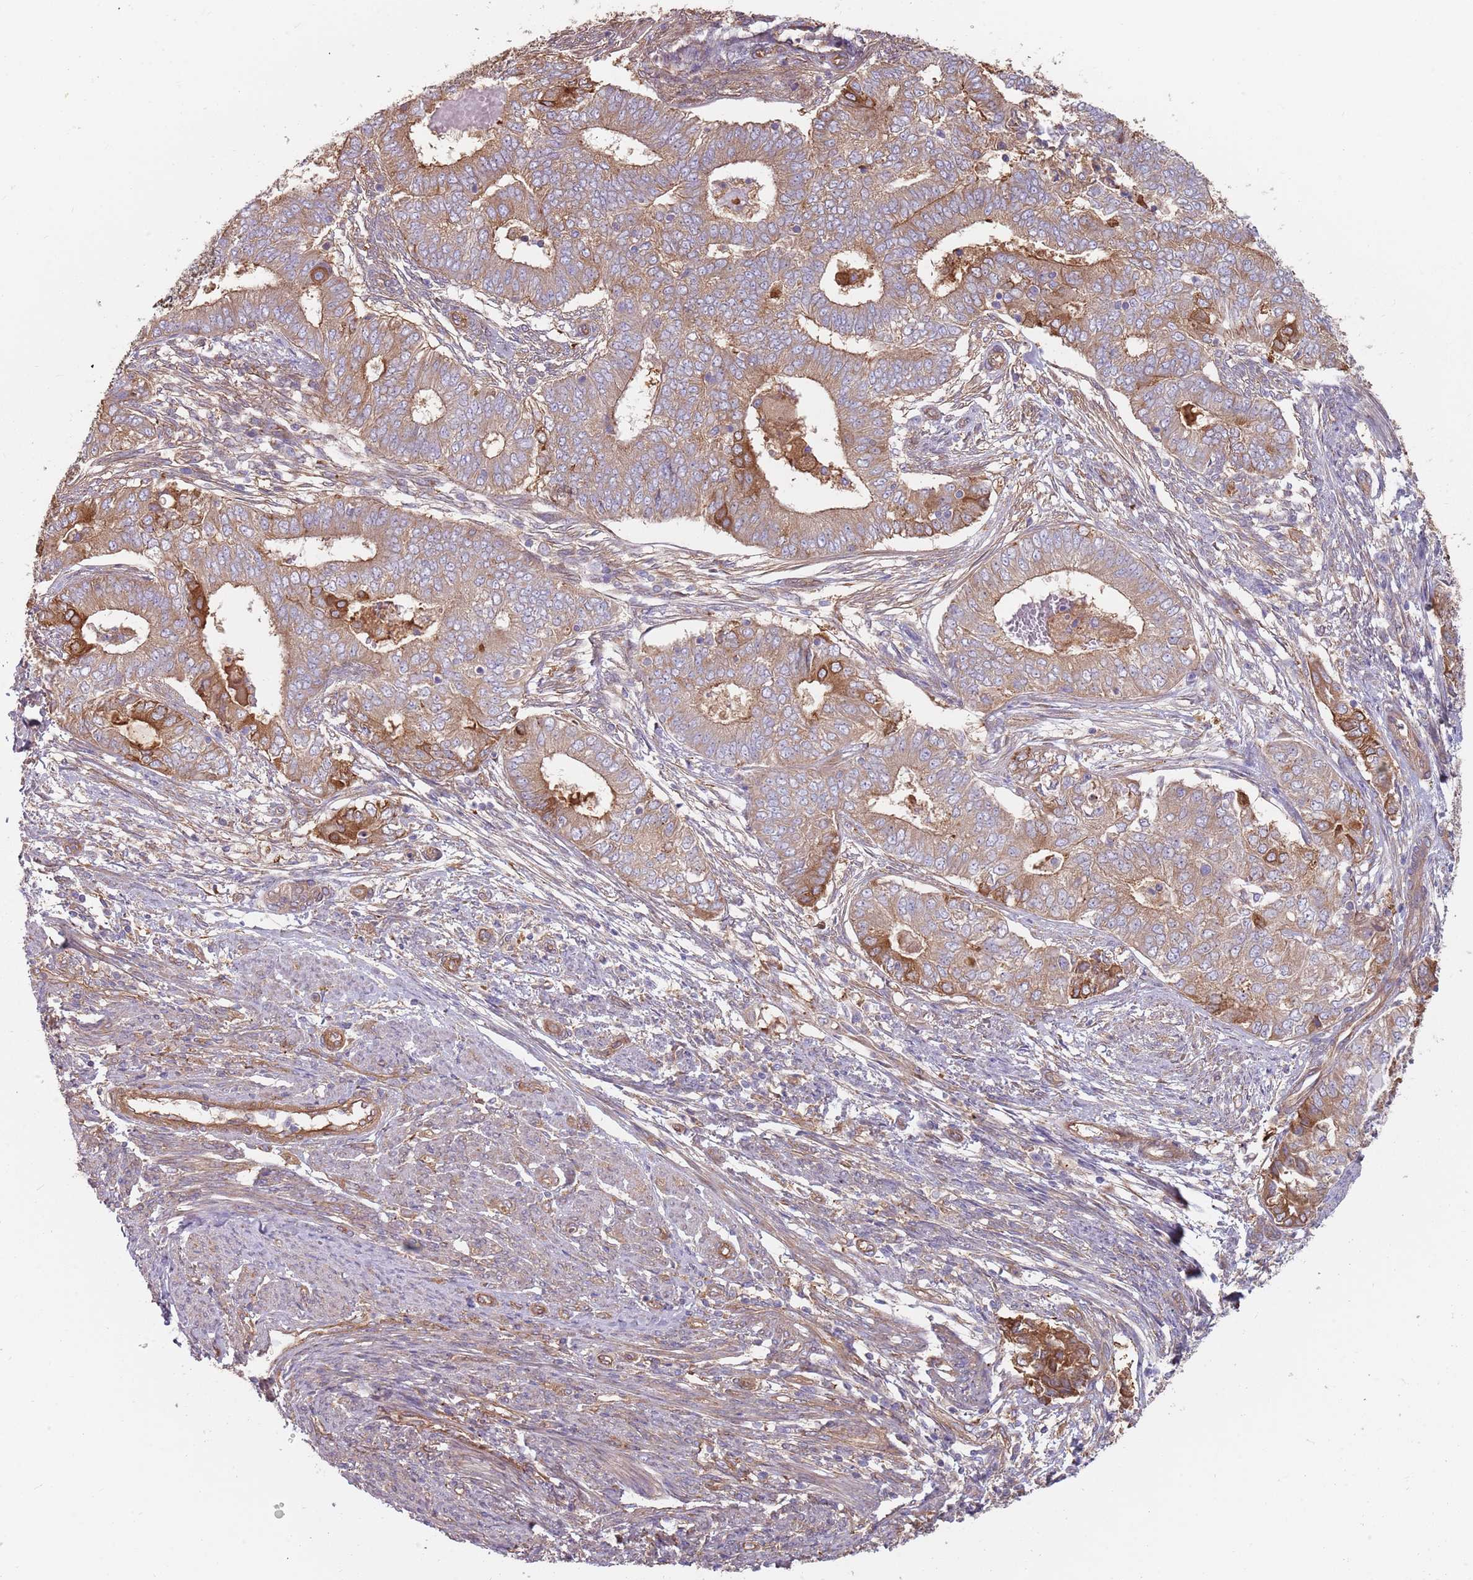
{"staining": {"intensity": "moderate", "quantity": "25%-75%", "location": "cytoplasmic/membranous"}, "tissue": "endometrial cancer", "cell_type": "Tumor cells", "image_type": "cancer", "snomed": [{"axis": "morphology", "description": "Adenocarcinoma, NOS"}, {"axis": "topography", "description": "Endometrium"}], "caption": "Endometrial adenocarcinoma was stained to show a protein in brown. There is medium levels of moderate cytoplasmic/membranous staining in about 25%-75% of tumor cells.", "gene": "SPDL1", "patient": {"sex": "female", "age": 62}}